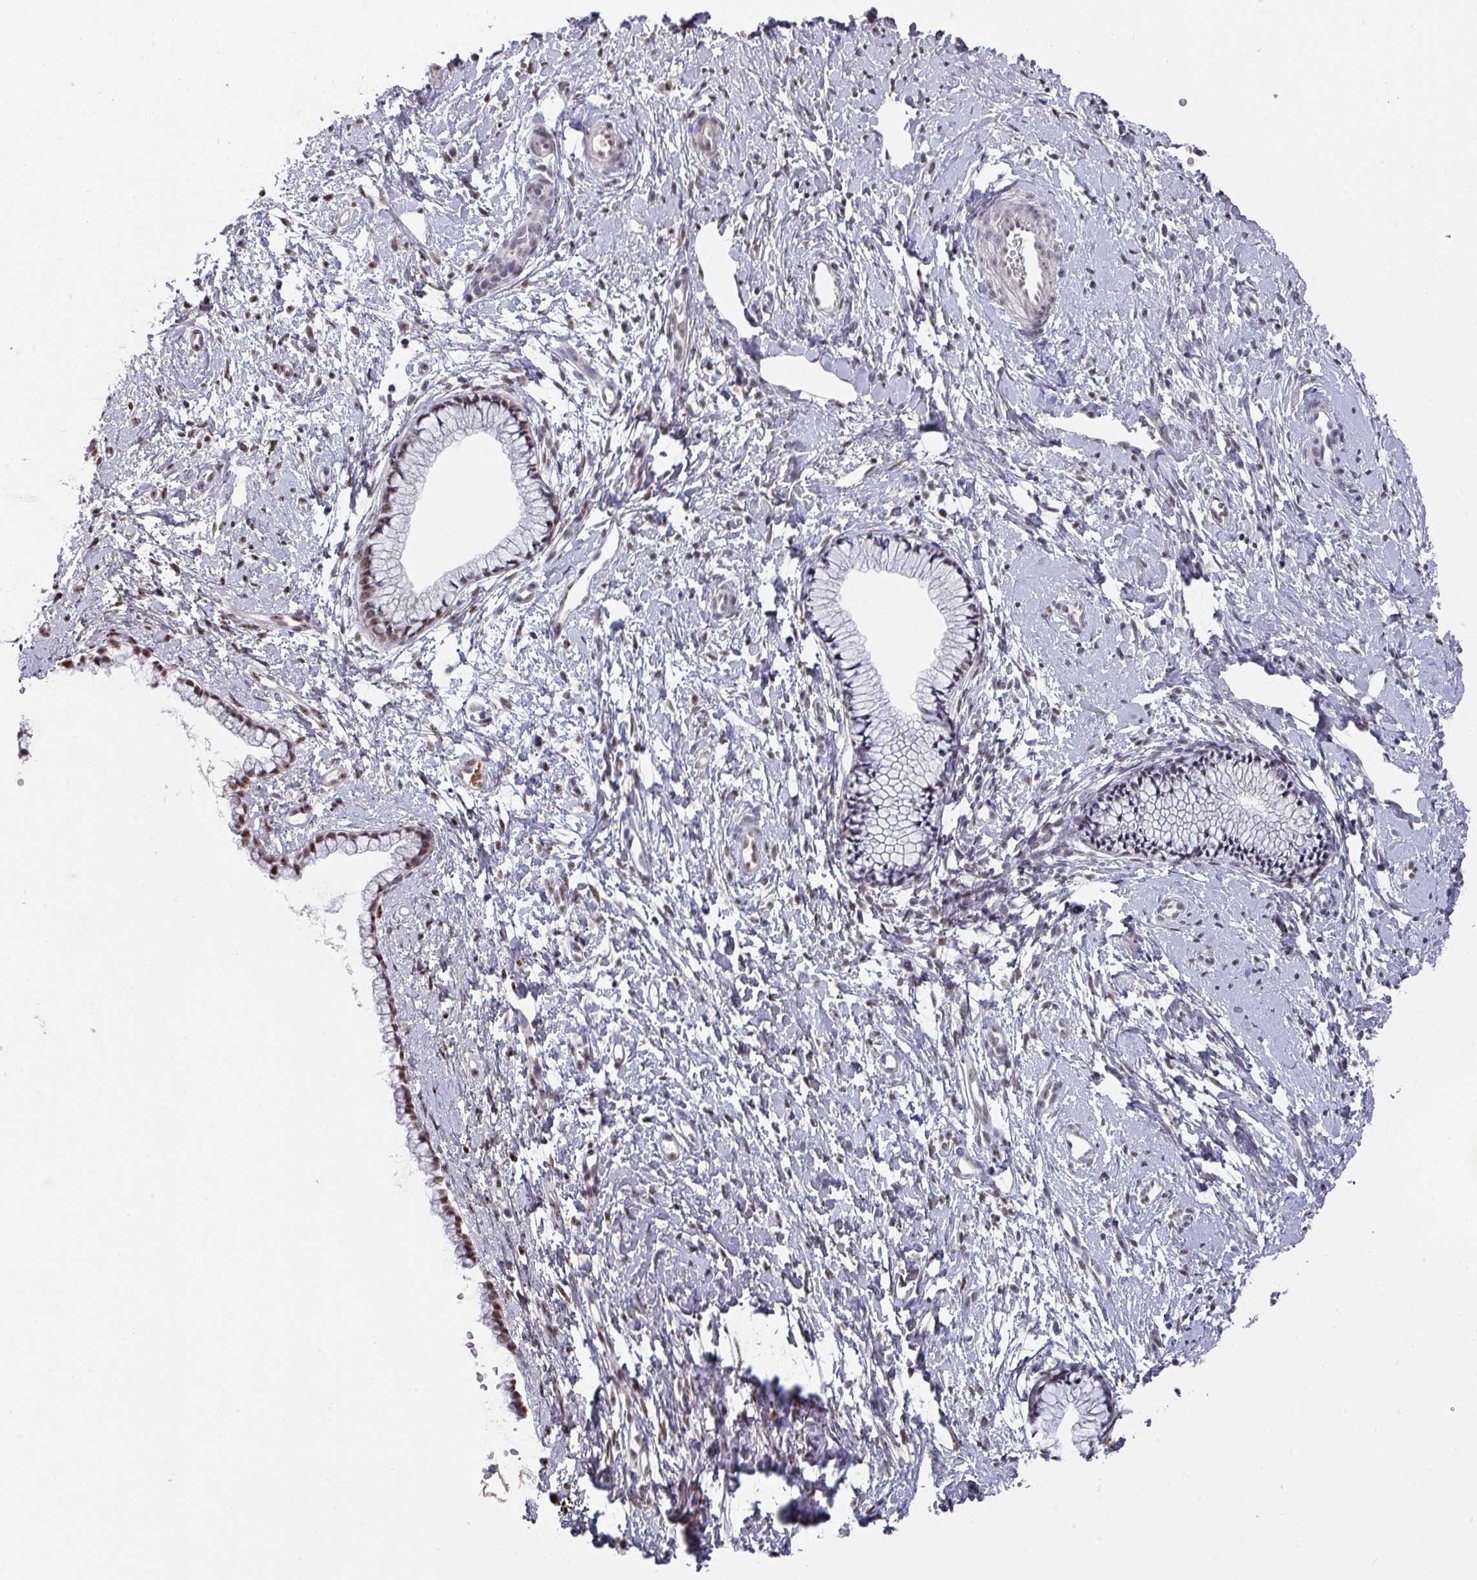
{"staining": {"intensity": "moderate", "quantity": "25%-75%", "location": "nuclear"}, "tissue": "cervix", "cell_type": "Glandular cells", "image_type": "normal", "snomed": [{"axis": "morphology", "description": "Normal tissue, NOS"}, {"axis": "topography", "description": "Cervix"}], "caption": "The photomicrograph shows immunohistochemical staining of benign cervix. There is moderate nuclear positivity is present in approximately 25%-75% of glandular cells. Nuclei are stained in blue.", "gene": "ZNF654", "patient": {"sex": "female", "age": 57}}